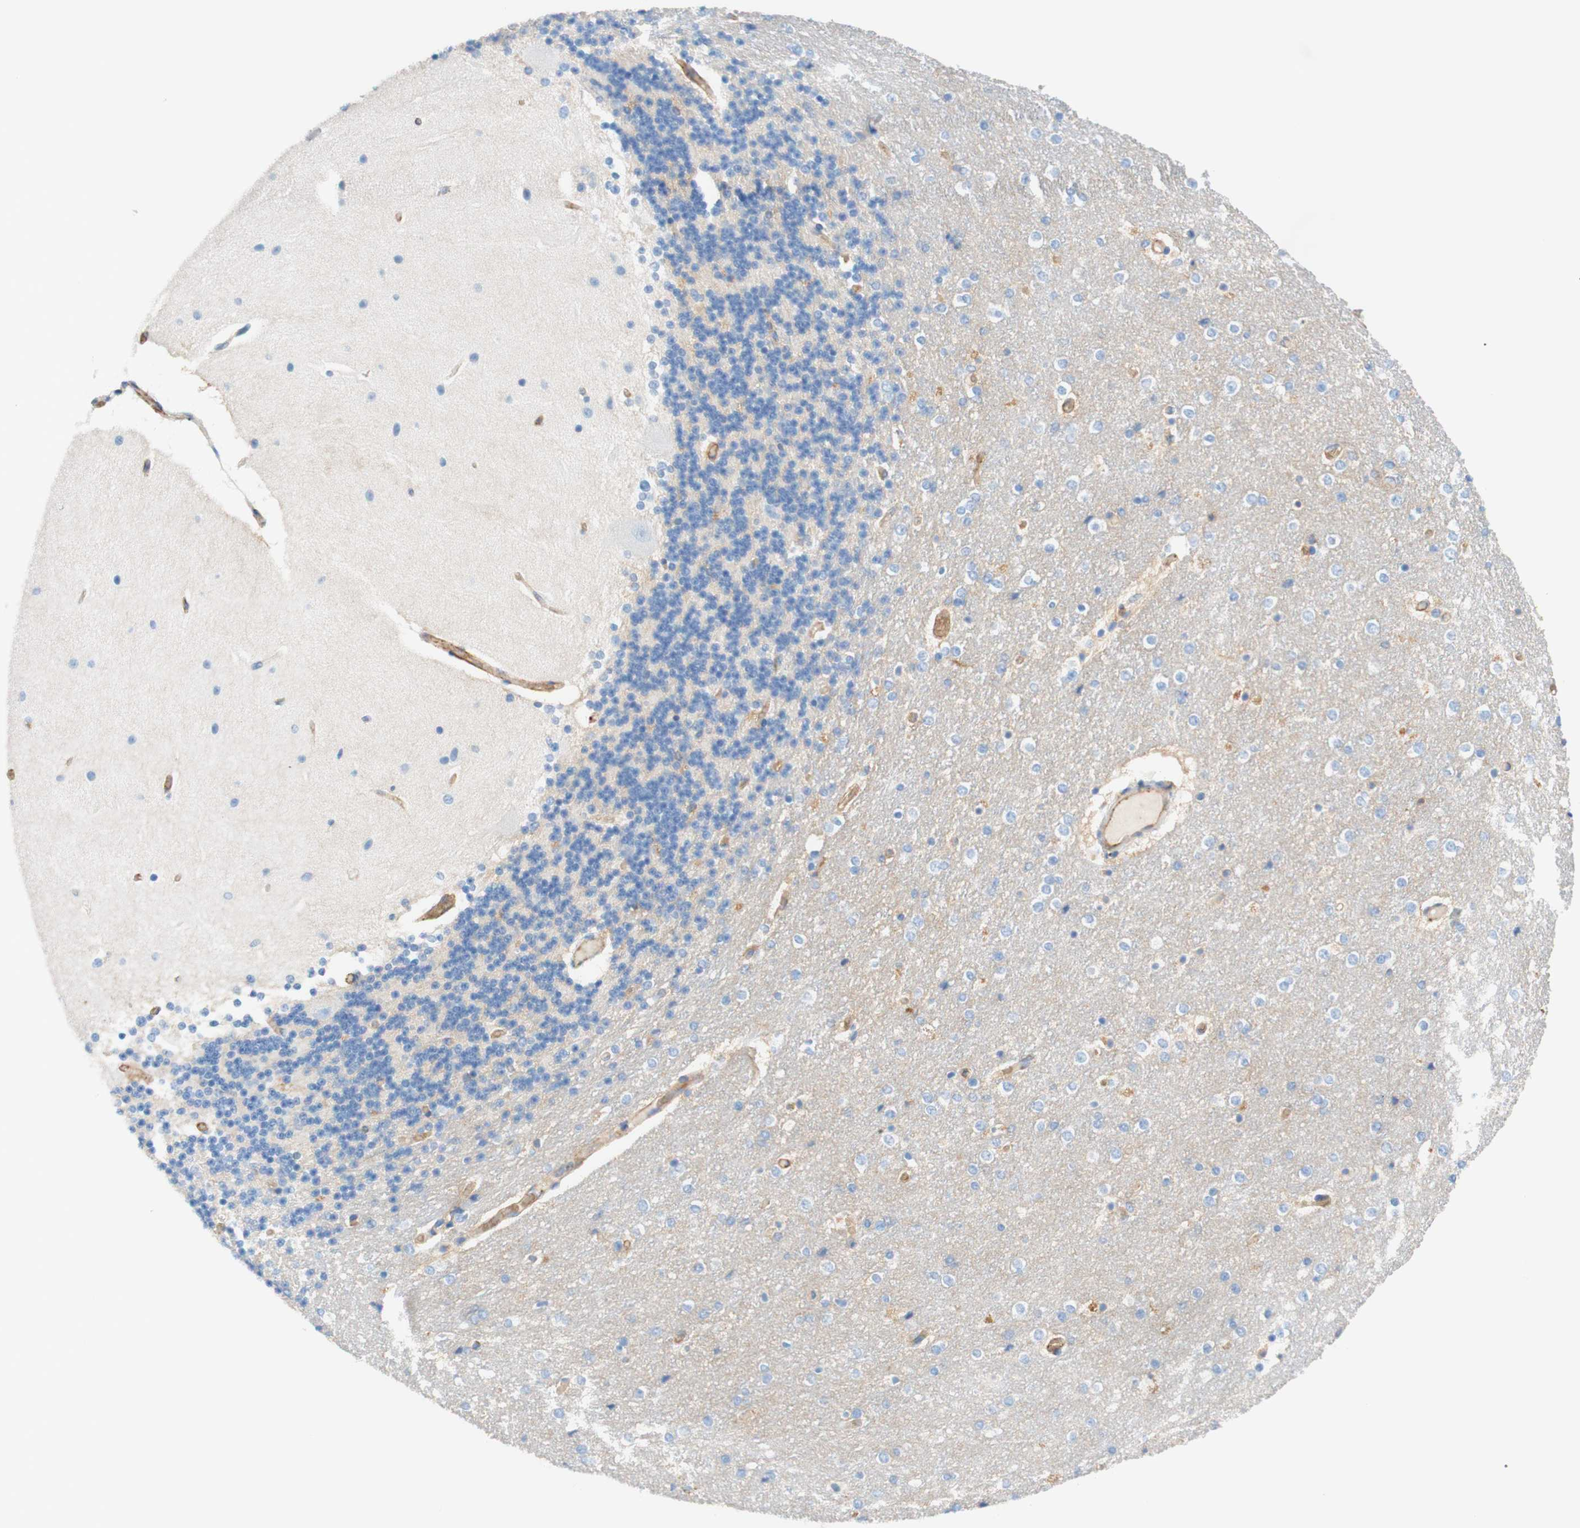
{"staining": {"intensity": "negative", "quantity": "none", "location": "none"}, "tissue": "cerebellum", "cell_type": "Cells in granular layer", "image_type": "normal", "snomed": [{"axis": "morphology", "description": "Normal tissue, NOS"}, {"axis": "topography", "description": "Cerebellum"}], "caption": "A photomicrograph of cerebellum stained for a protein exhibits no brown staining in cells in granular layer.", "gene": "STOM", "patient": {"sex": "female", "age": 54}}